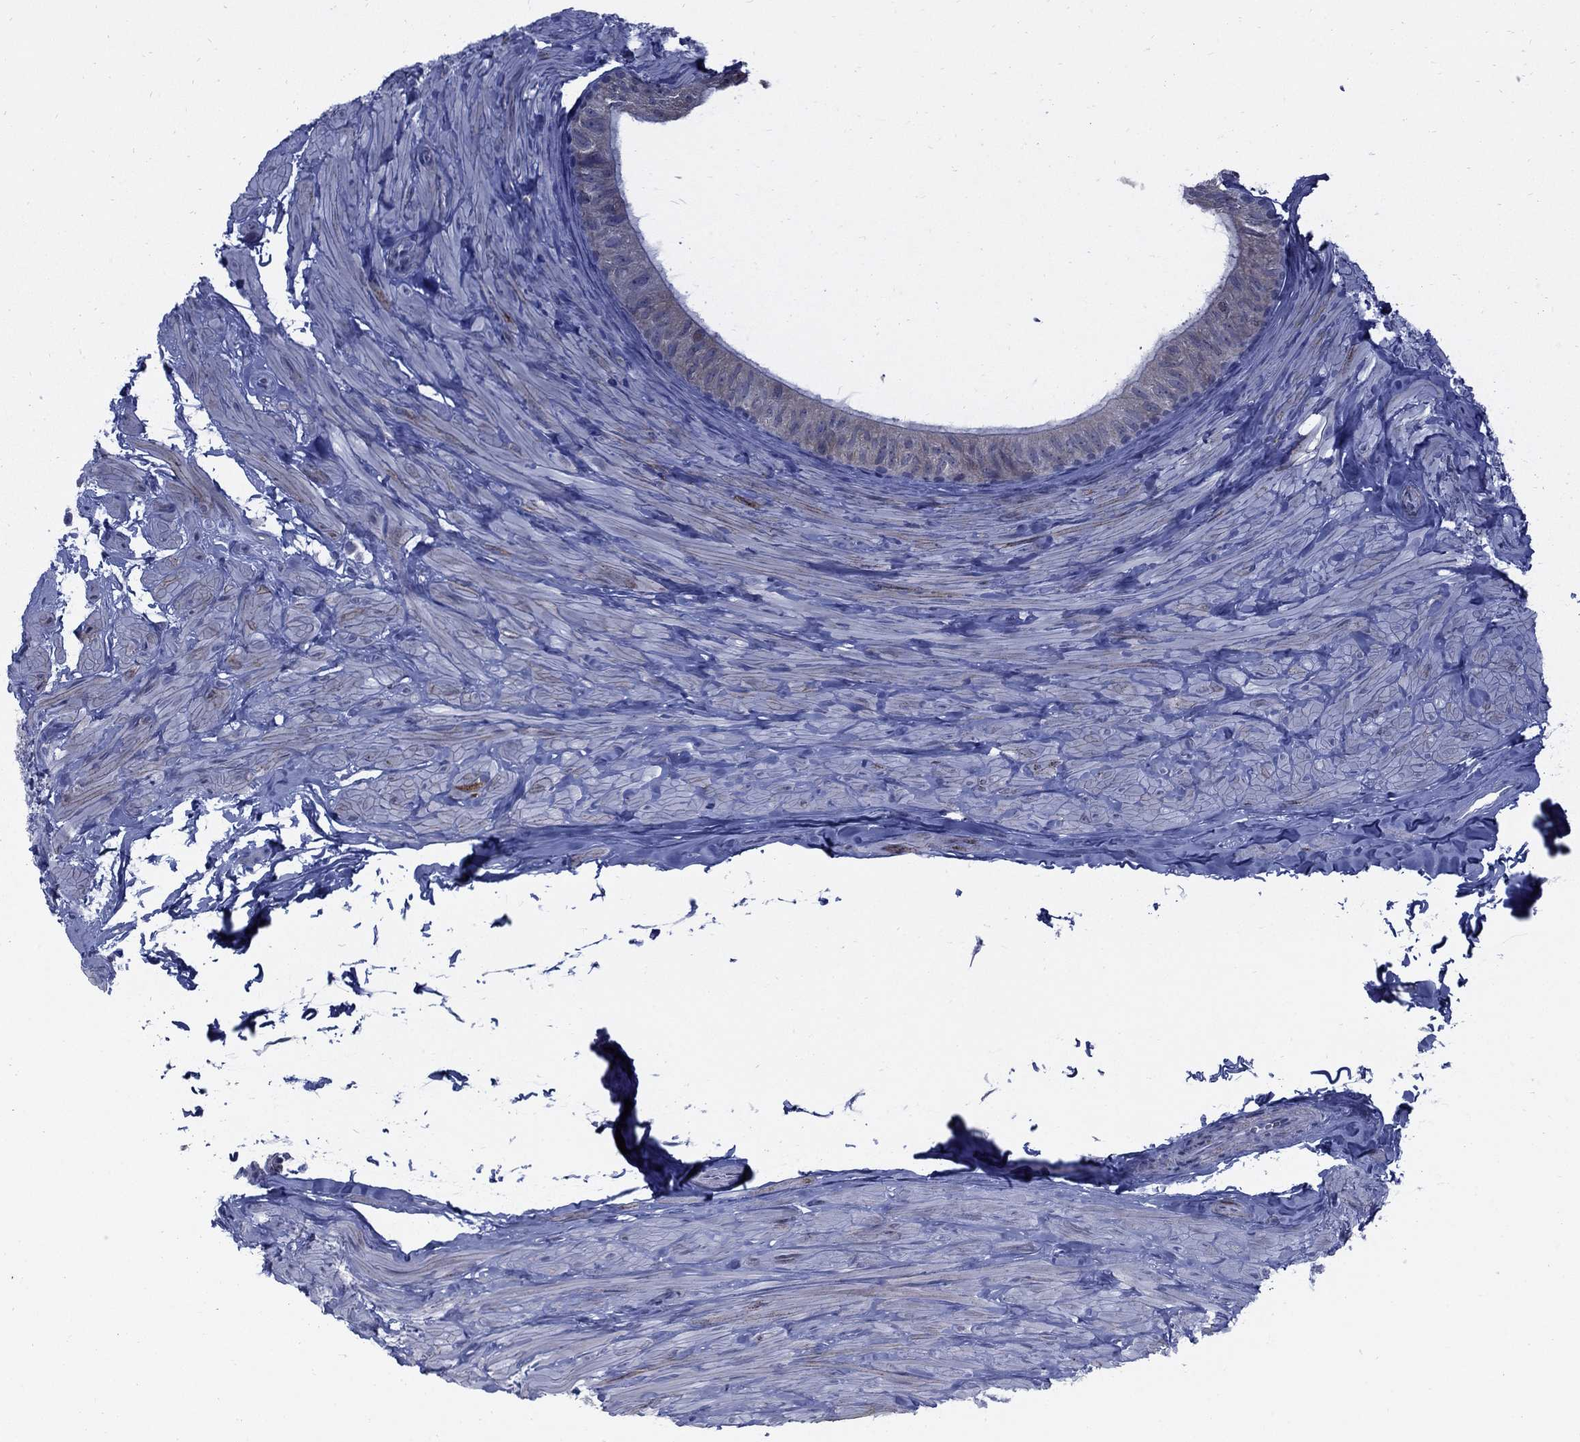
{"staining": {"intensity": "negative", "quantity": "none", "location": "none"}, "tissue": "epididymis", "cell_type": "Glandular cells", "image_type": "normal", "snomed": [{"axis": "morphology", "description": "Normal tissue, NOS"}, {"axis": "topography", "description": "Epididymis"}], "caption": "Micrograph shows no significant protein positivity in glandular cells of normal epididymis.", "gene": "NTRK2", "patient": {"sex": "male", "age": 32}}